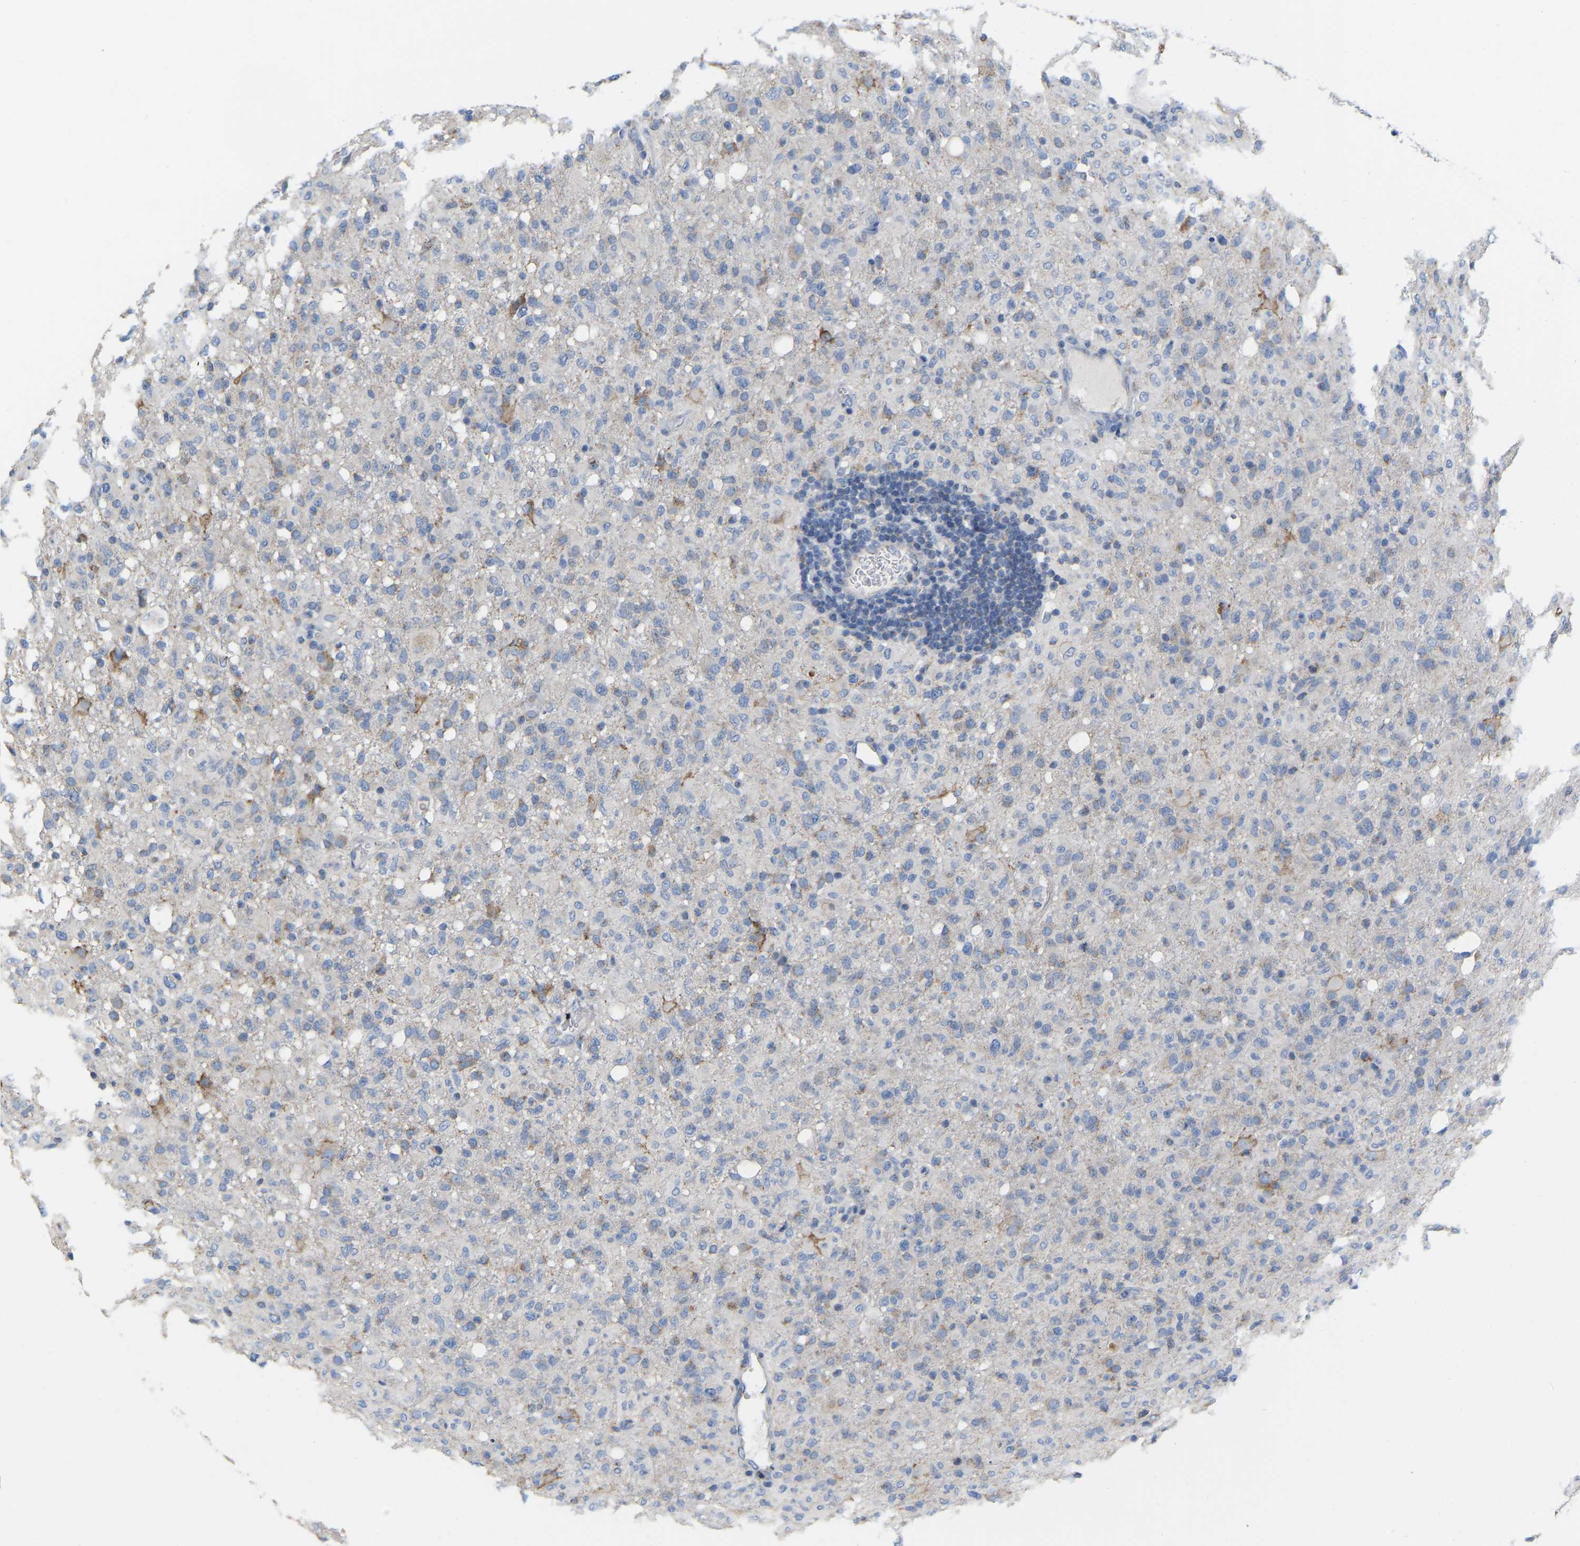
{"staining": {"intensity": "negative", "quantity": "none", "location": "none"}, "tissue": "glioma", "cell_type": "Tumor cells", "image_type": "cancer", "snomed": [{"axis": "morphology", "description": "Glioma, malignant, High grade"}, {"axis": "topography", "description": "Brain"}], "caption": "An immunohistochemistry image of malignant high-grade glioma is shown. There is no staining in tumor cells of malignant high-grade glioma.", "gene": "CBLB", "patient": {"sex": "female", "age": 57}}